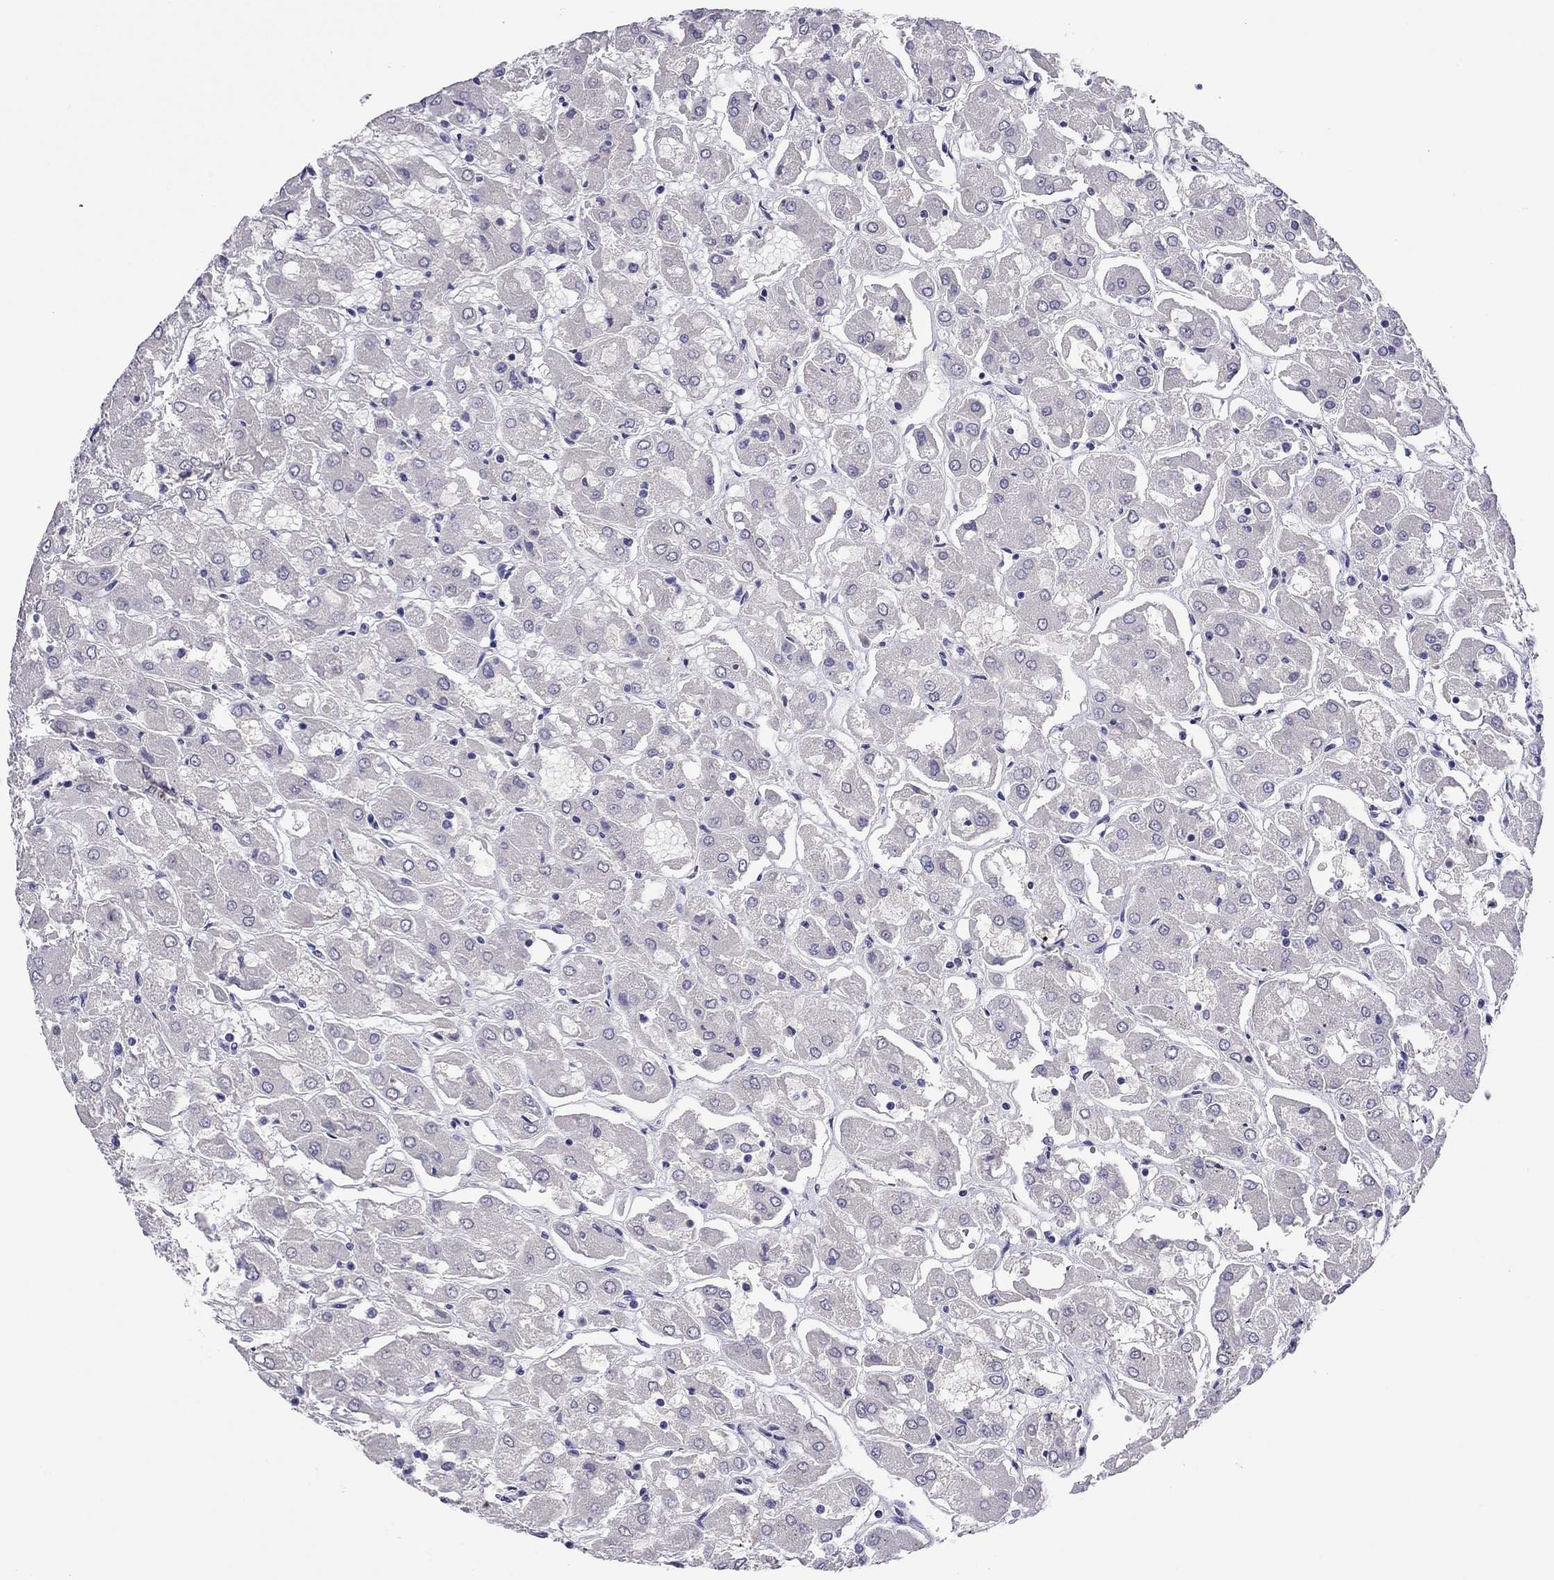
{"staining": {"intensity": "negative", "quantity": "none", "location": "none"}, "tissue": "renal cancer", "cell_type": "Tumor cells", "image_type": "cancer", "snomed": [{"axis": "morphology", "description": "Adenocarcinoma, NOS"}, {"axis": "topography", "description": "Kidney"}], "caption": "DAB immunohistochemical staining of human renal adenocarcinoma demonstrates no significant staining in tumor cells.", "gene": "ODF4", "patient": {"sex": "male", "age": 72}}